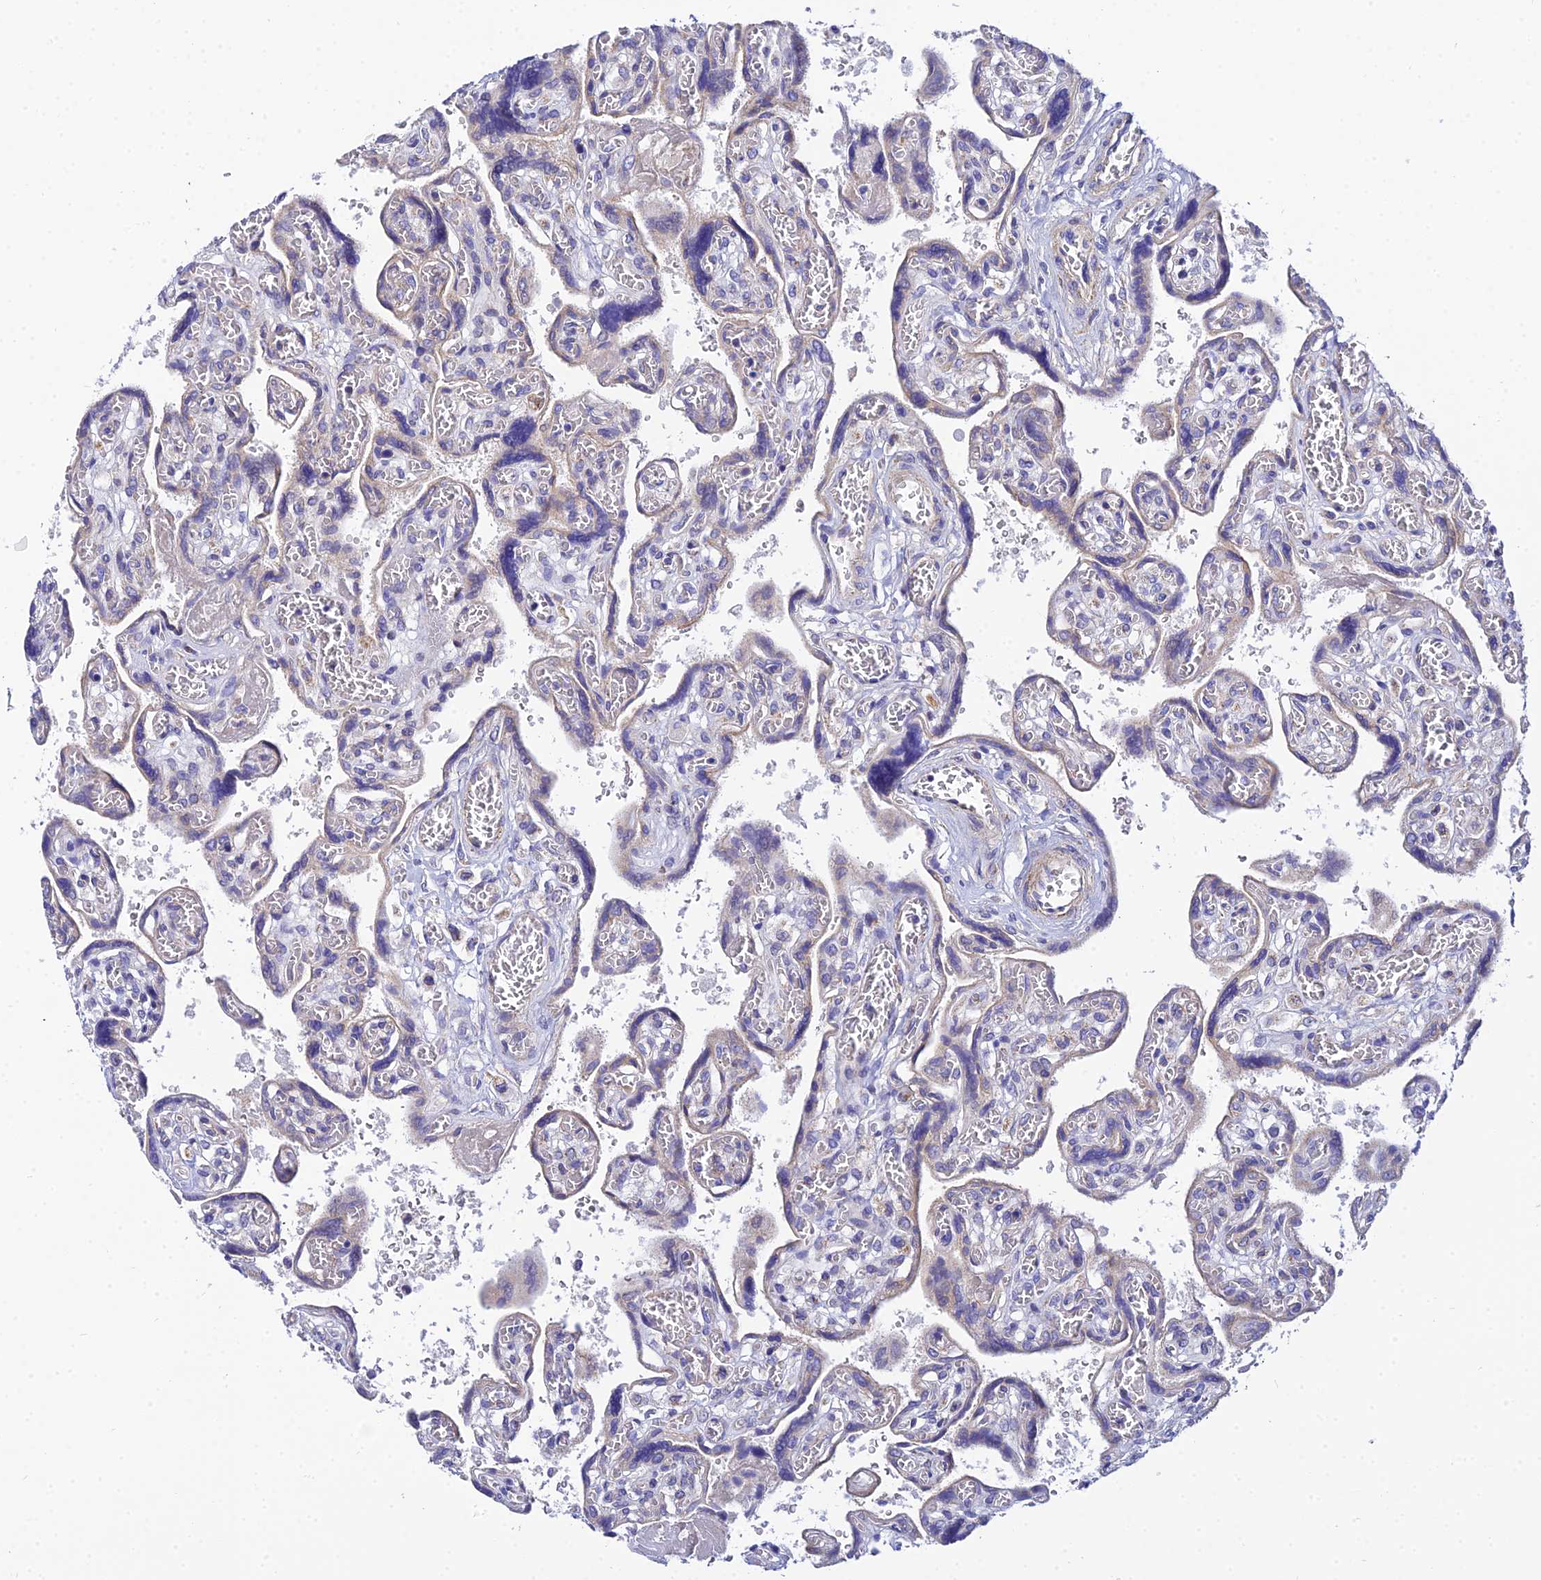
{"staining": {"intensity": "moderate", "quantity": "<25%", "location": "cytoplasmic/membranous"}, "tissue": "placenta", "cell_type": "Trophoblastic cells", "image_type": "normal", "snomed": [{"axis": "morphology", "description": "Normal tissue, NOS"}, {"axis": "topography", "description": "Placenta"}], "caption": "The immunohistochemical stain shows moderate cytoplasmic/membranous positivity in trophoblastic cells of normal placenta.", "gene": "ACOT1", "patient": {"sex": "female", "age": 39}}